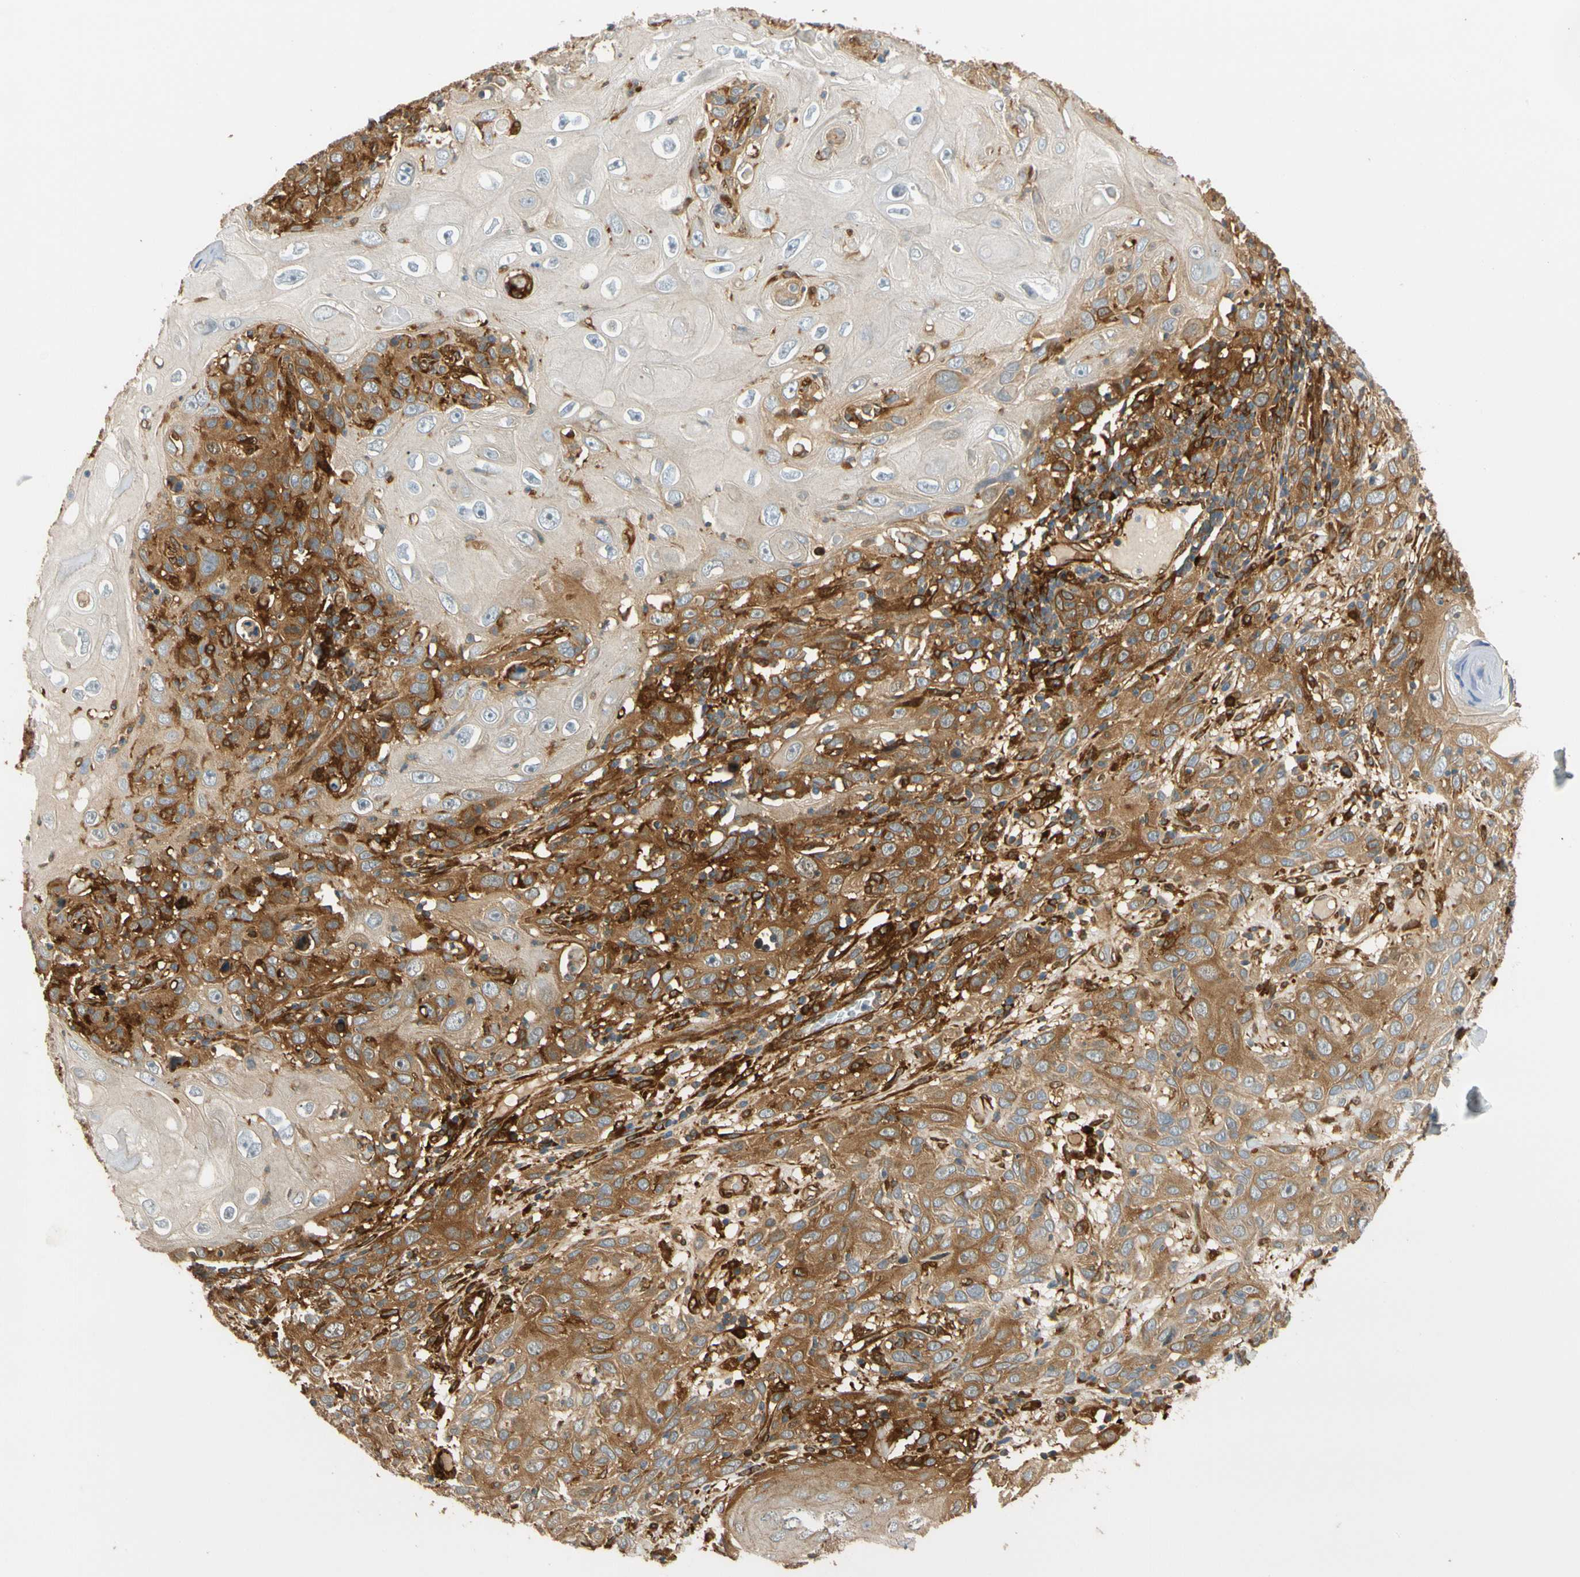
{"staining": {"intensity": "strong", "quantity": "25%-75%", "location": "cytoplasmic/membranous"}, "tissue": "skin cancer", "cell_type": "Tumor cells", "image_type": "cancer", "snomed": [{"axis": "morphology", "description": "Squamous cell carcinoma, NOS"}, {"axis": "topography", "description": "Skin"}], "caption": "Immunohistochemical staining of human squamous cell carcinoma (skin) shows high levels of strong cytoplasmic/membranous protein expression in about 25%-75% of tumor cells.", "gene": "PARP14", "patient": {"sex": "female", "age": 88}}